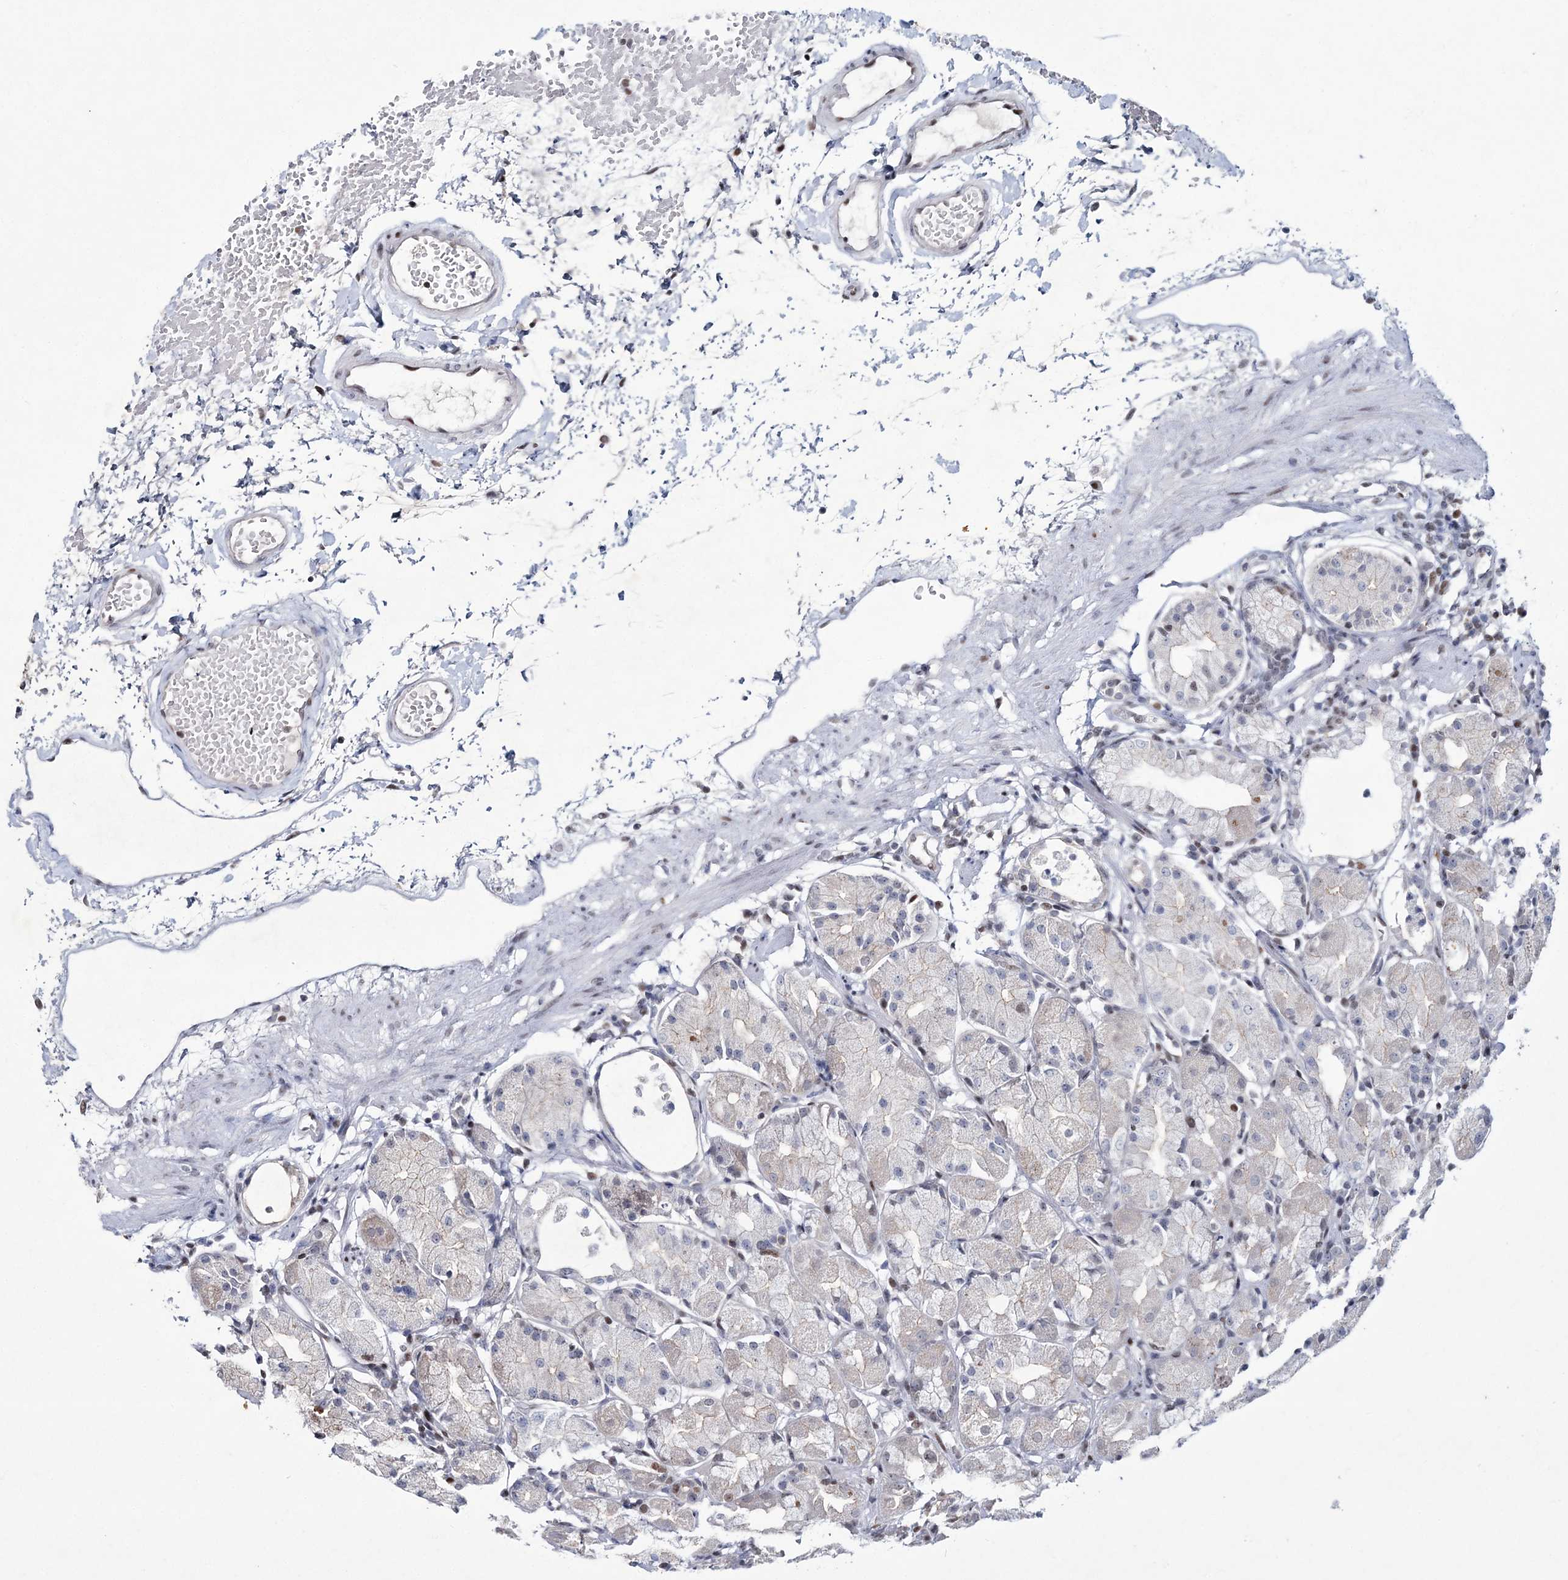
{"staining": {"intensity": "moderate", "quantity": "<25%", "location": "nuclear"}, "tissue": "stomach", "cell_type": "Glandular cells", "image_type": "normal", "snomed": [{"axis": "morphology", "description": "Normal tissue, NOS"}, {"axis": "topography", "description": "Stomach"}, {"axis": "topography", "description": "Stomach, lower"}], "caption": "Moderate nuclear expression is present in about <25% of glandular cells in unremarkable stomach.", "gene": "LRRFIP2", "patient": {"sex": "female", "age": 75}}